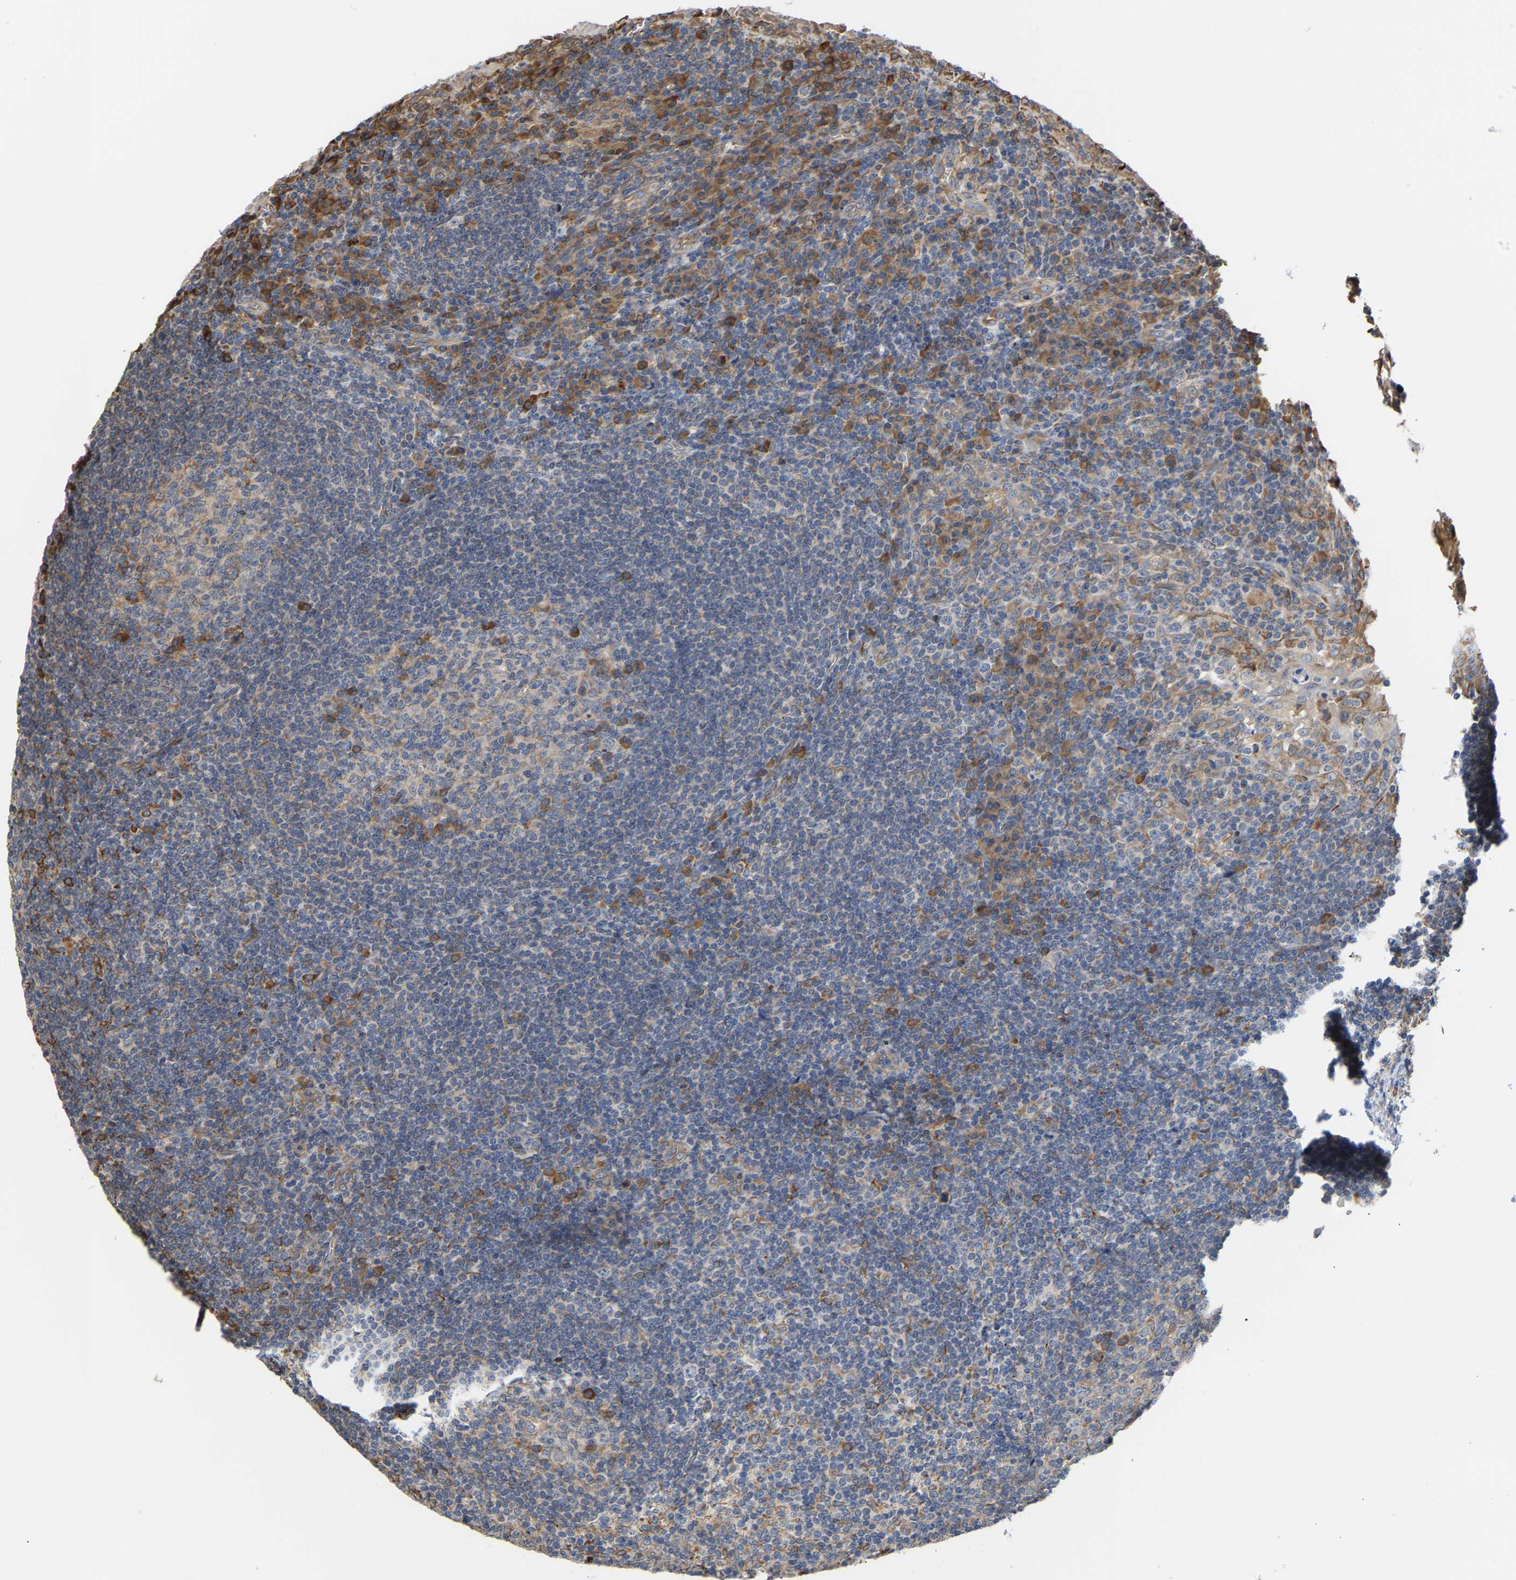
{"staining": {"intensity": "moderate", "quantity": "<25%", "location": "cytoplasmic/membranous"}, "tissue": "tonsil", "cell_type": "Germinal center cells", "image_type": "normal", "snomed": [{"axis": "morphology", "description": "Normal tissue, NOS"}, {"axis": "topography", "description": "Tonsil"}], "caption": "Brown immunohistochemical staining in benign human tonsil displays moderate cytoplasmic/membranous expression in about <25% of germinal center cells. (brown staining indicates protein expression, while blue staining denotes nuclei).", "gene": "ARAP1", "patient": {"sex": "male", "age": 37}}